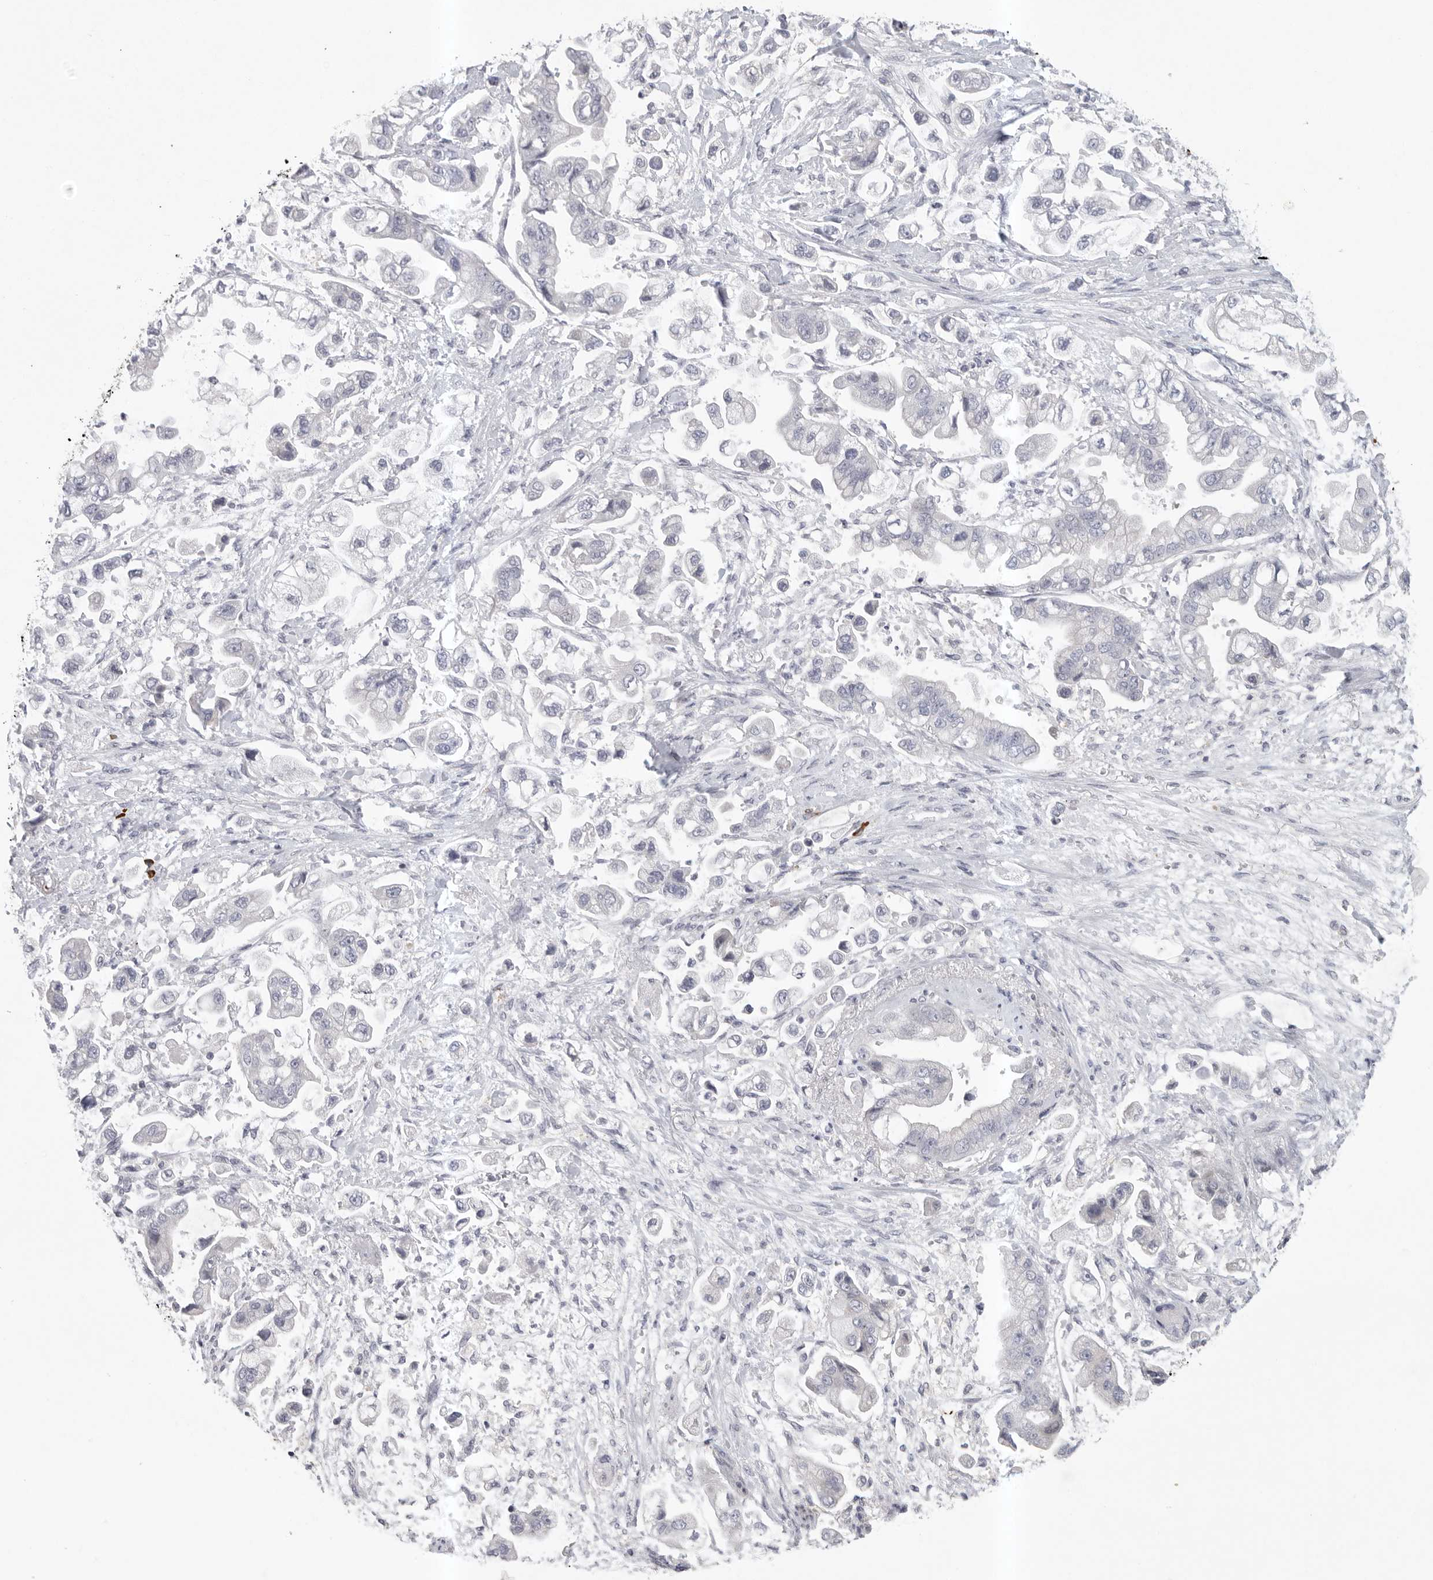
{"staining": {"intensity": "negative", "quantity": "none", "location": "none"}, "tissue": "stomach cancer", "cell_type": "Tumor cells", "image_type": "cancer", "snomed": [{"axis": "morphology", "description": "Adenocarcinoma, NOS"}, {"axis": "topography", "description": "Stomach"}], "caption": "Stomach adenocarcinoma was stained to show a protein in brown. There is no significant positivity in tumor cells.", "gene": "TMEM69", "patient": {"sex": "male", "age": 62}}